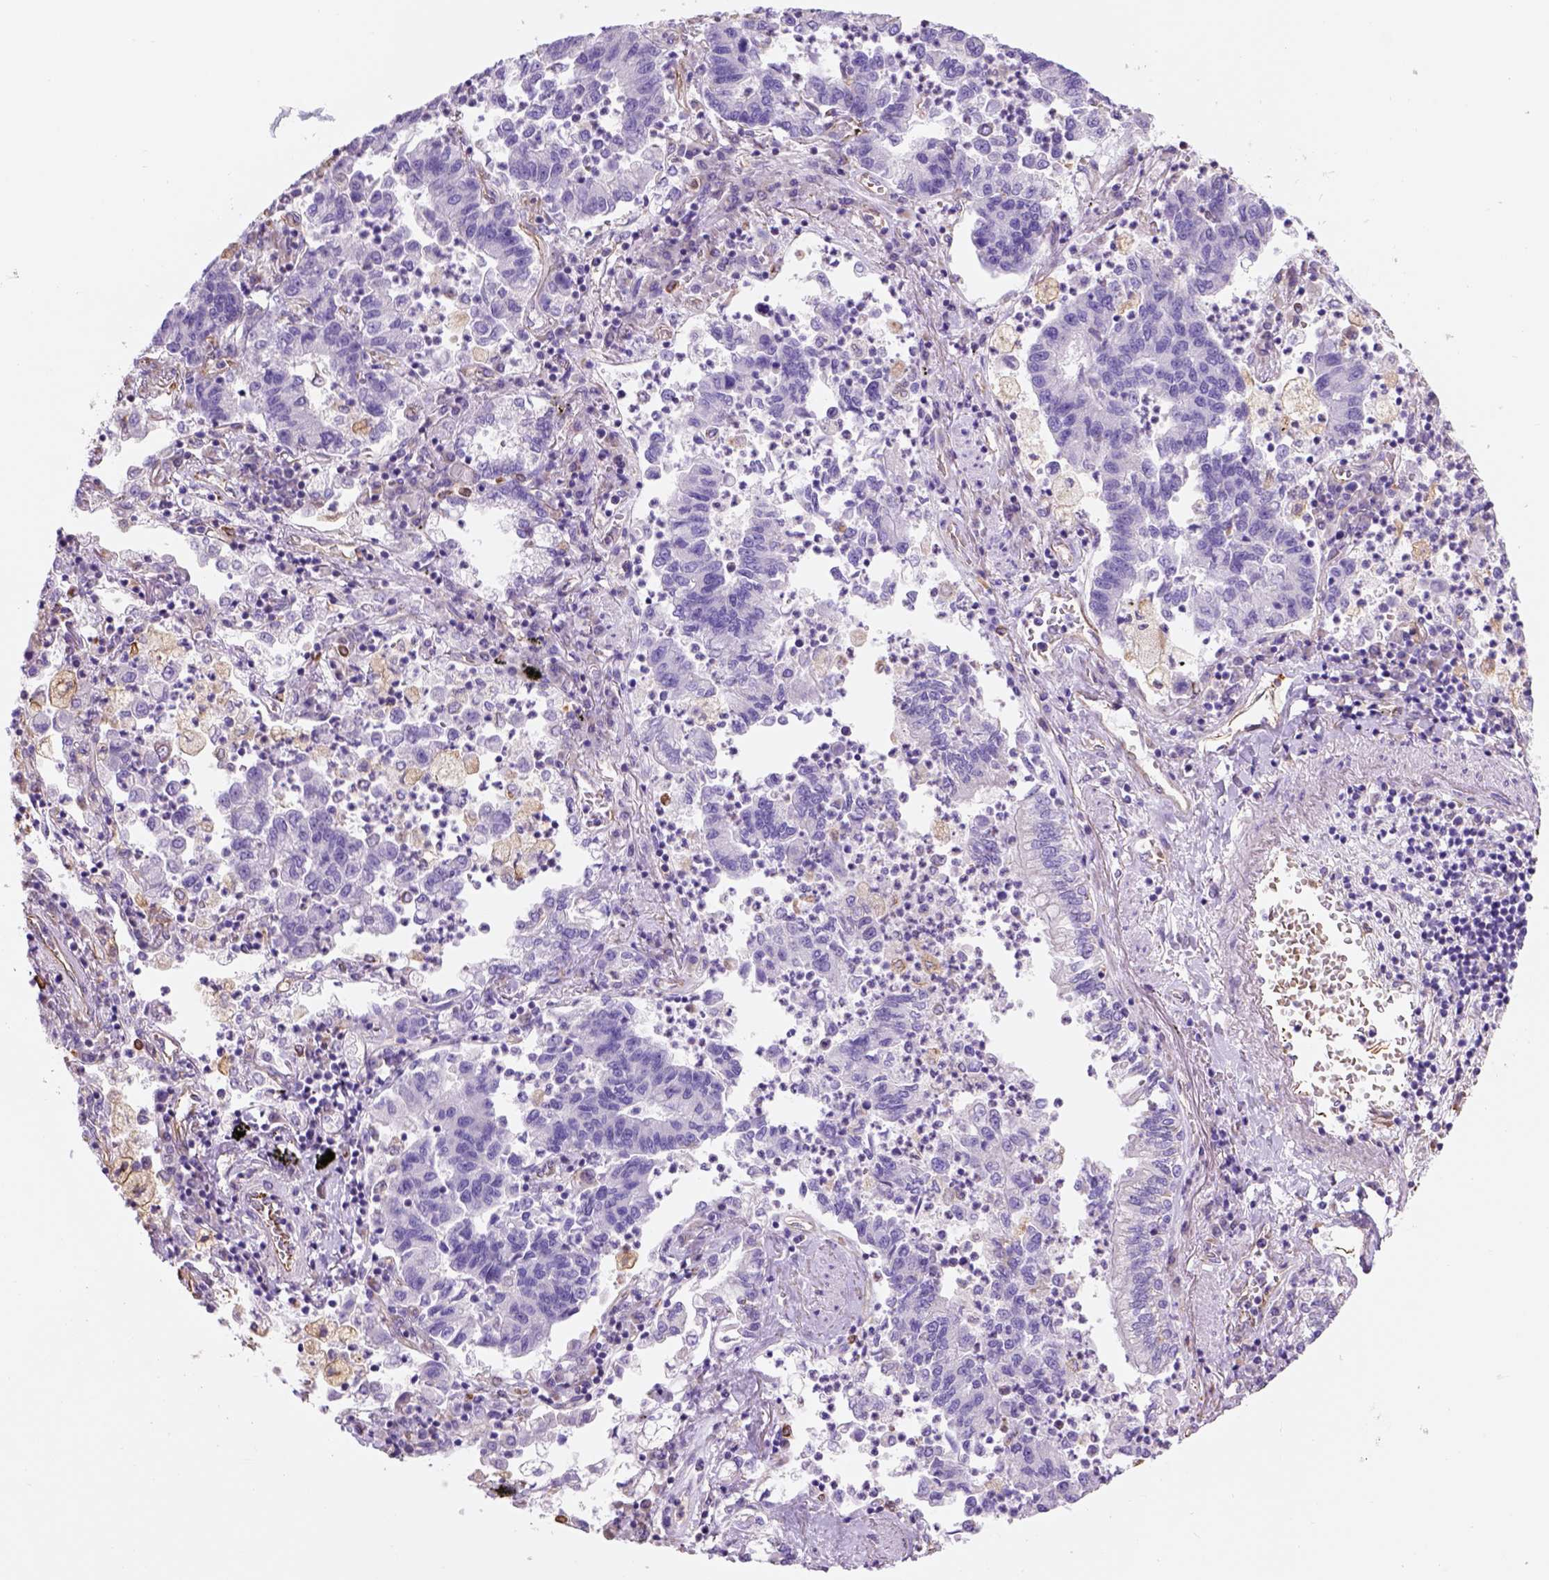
{"staining": {"intensity": "negative", "quantity": "none", "location": "none"}, "tissue": "lung cancer", "cell_type": "Tumor cells", "image_type": "cancer", "snomed": [{"axis": "morphology", "description": "Adenocarcinoma, NOS"}, {"axis": "topography", "description": "Lung"}], "caption": "Immunohistochemistry (IHC) histopathology image of neoplastic tissue: human lung cancer (adenocarcinoma) stained with DAB shows no significant protein expression in tumor cells.", "gene": "ZZZ3", "patient": {"sex": "female", "age": 57}}